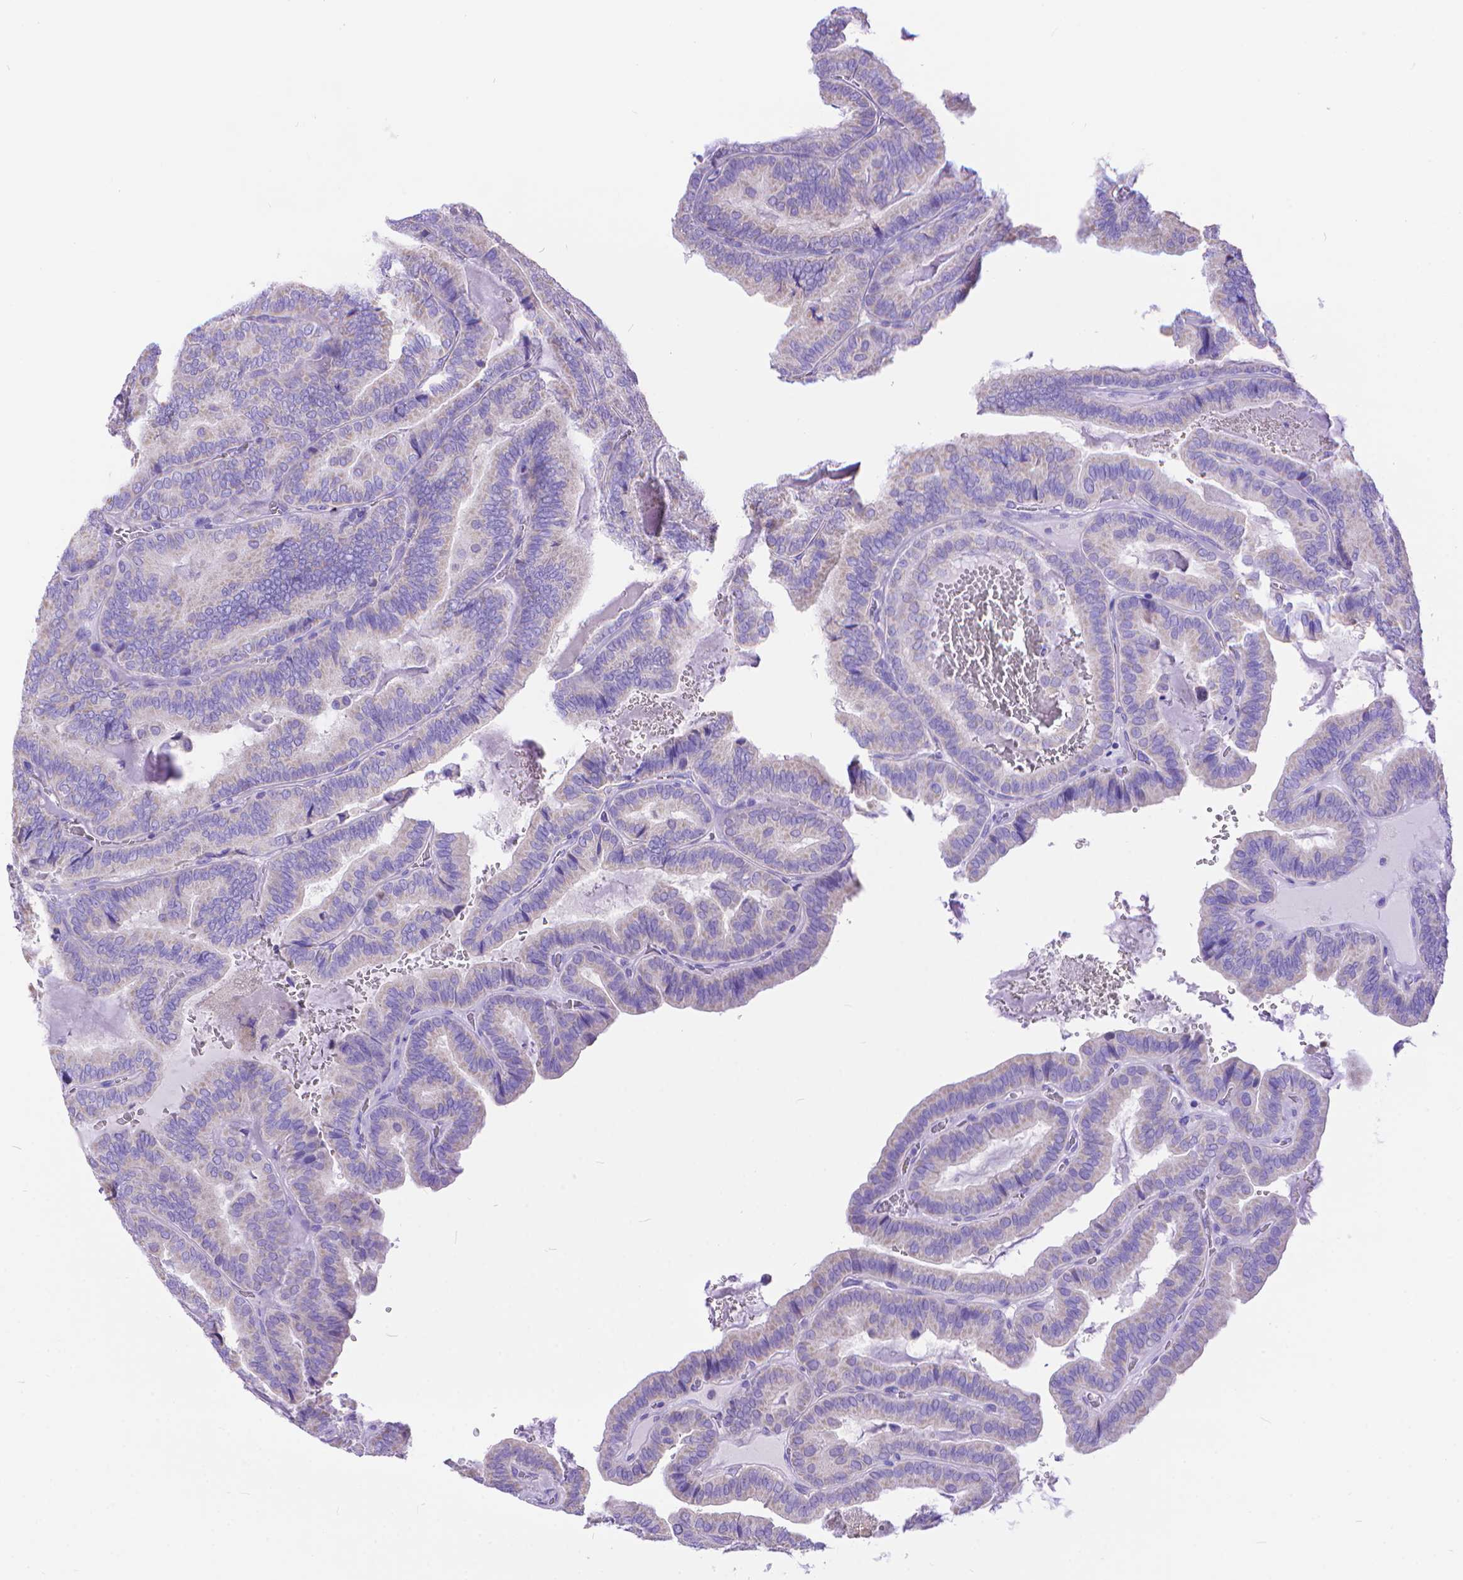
{"staining": {"intensity": "negative", "quantity": "none", "location": "none"}, "tissue": "thyroid cancer", "cell_type": "Tumor cells", "image_type": "cancer", "snomed": [{"axis": "morphology", "description": "Papillary adenocarcinoma, NOS"}, {"axis": "topography", "description": "Thyroid gland"}], "caption": "This is an IHC photomicrograph of human thyroid papillary adenocarcinoma. There is no positivity in tumor cells.", "gene": "DHRS2", "patient": {"sex": "female", "age": 75}}